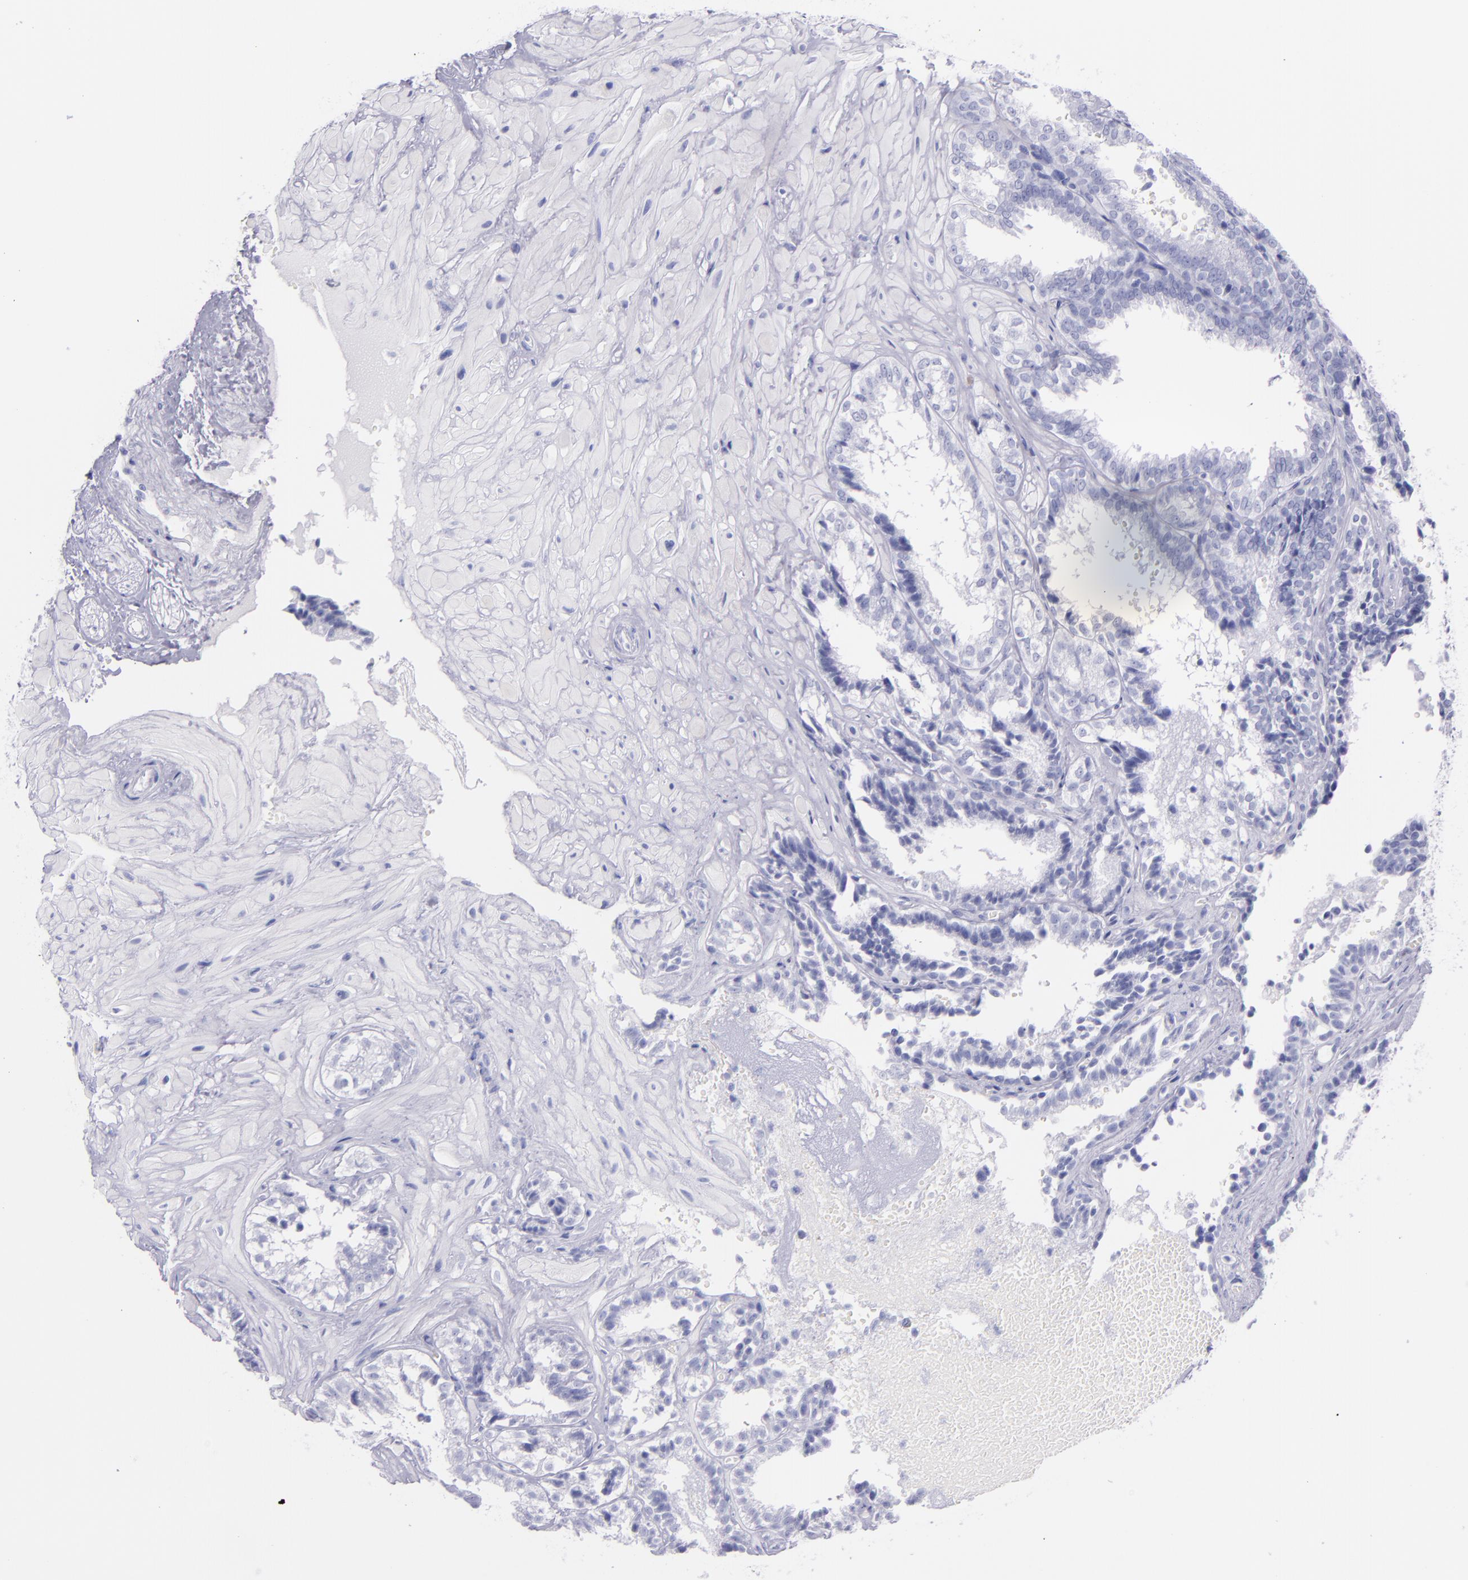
{"staining": {"intensity": "negative", "quantity": "none", "location": "none"}, "tissue": "seminal vesicle", "cell_type": "Glandular cells", "image_type": "normal", "snomed": [{"axis": "morphology", "description": "Normal tissue, NOS"}, {"axis": "topography", "description": "Seminal veicle"}], "caption": "High power microscopy micrograph of an immunohistochemistry (IHC) image of benign seminal vesicle, revealing no significant staining in glandular cells.", "gene": "SFTPA2", "patient": {"sex": "male", "age": 26}}